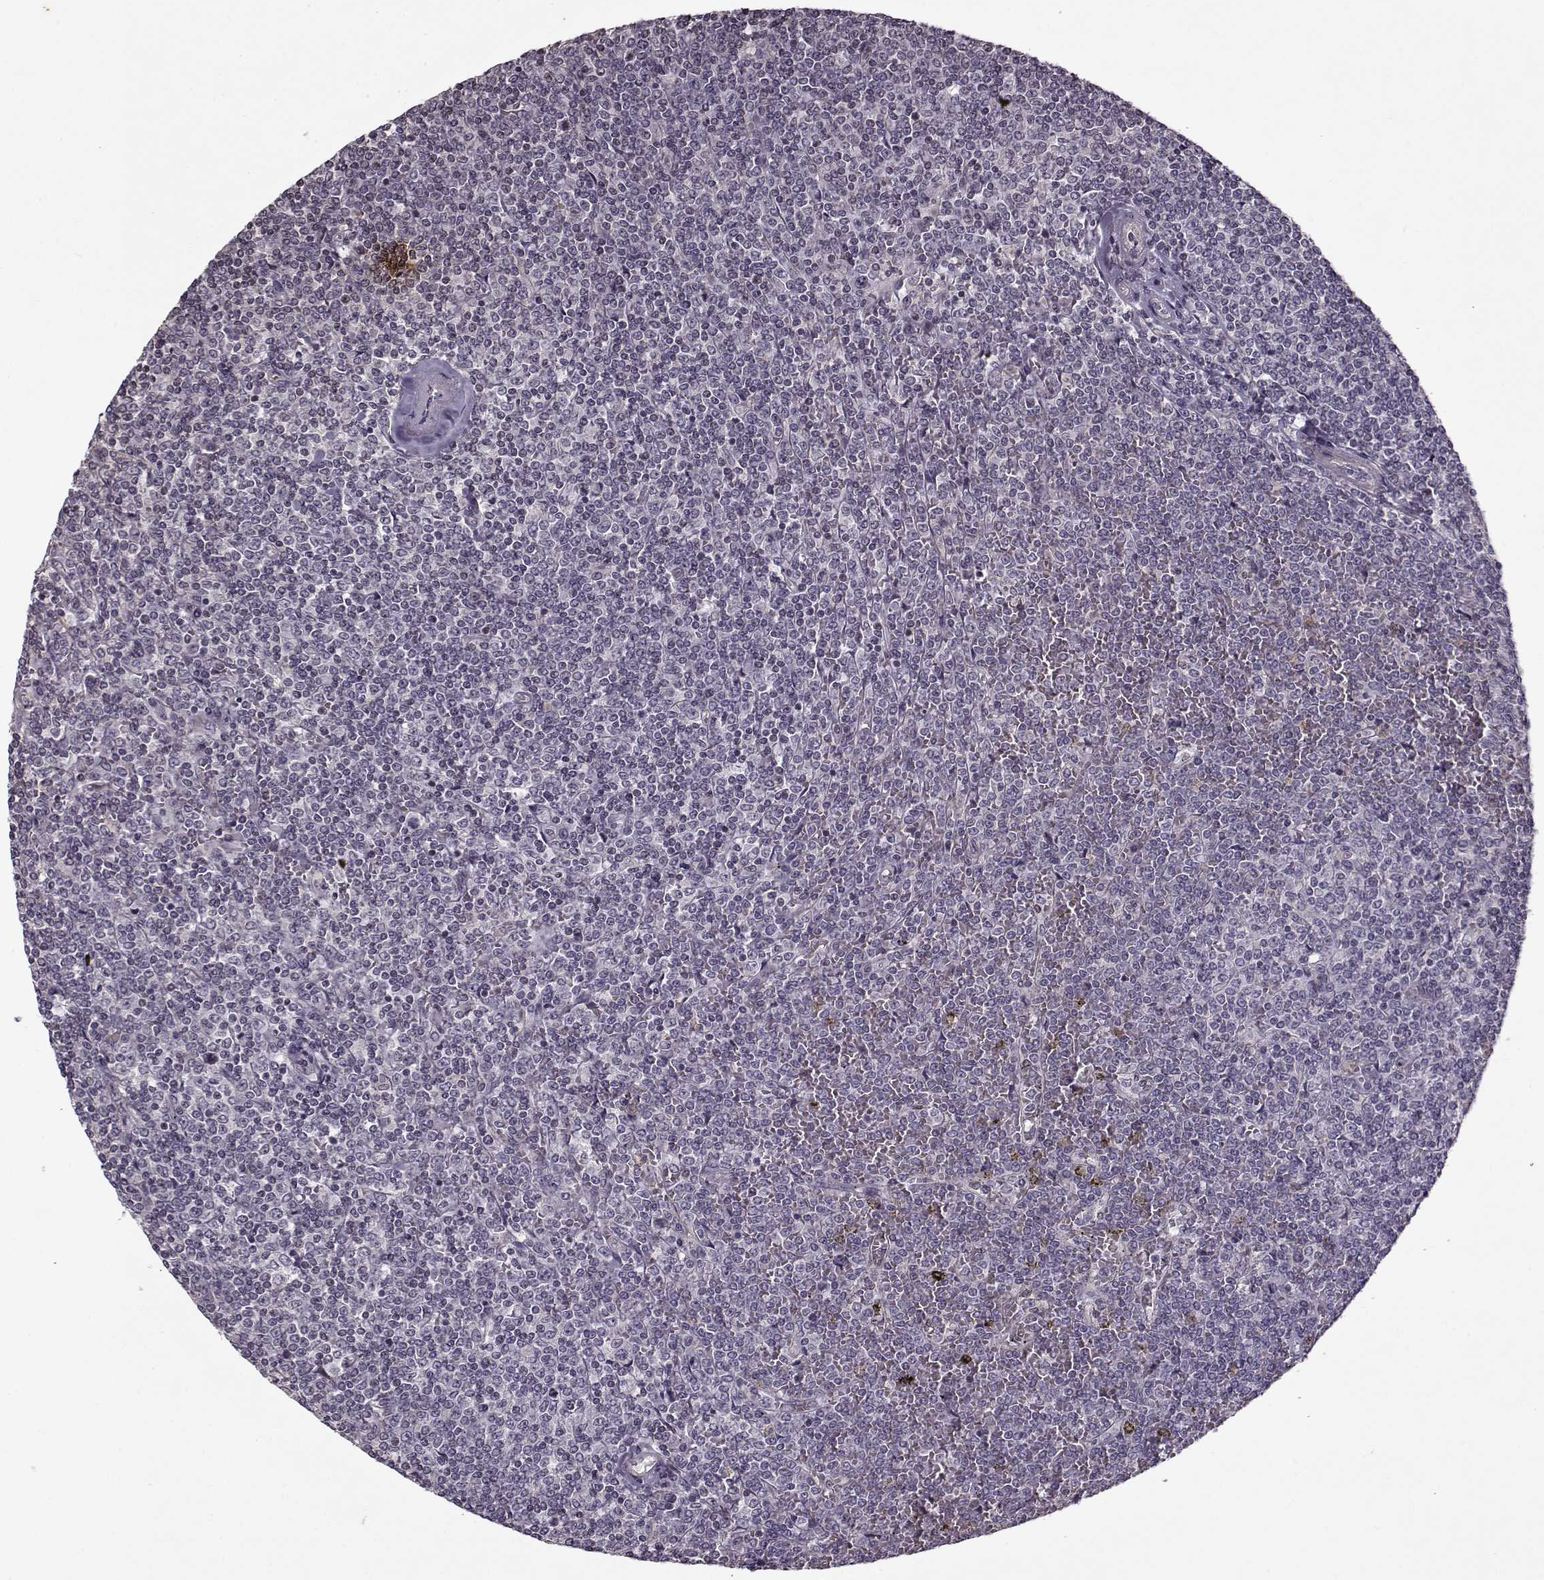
{"staining": {"intensity": "negative", "quantity": "none", "location": "none"}, "tissue": "lymphoma", "cell_type": "Tumor cells", "image_type": "cancer", "snomed": [{"axis": "morphology", "description": "Malignant lymphoma, non-Hodgkin's type, Low grade"}, {"axis": "topography", "description": "Spleen"}], "caption": "Immunohistochemical staining of human lymphoma demonstrates no significant positivity in tumor cells.", "gene": "KRT9", "patient": {"sex": "female", "age": 19}}